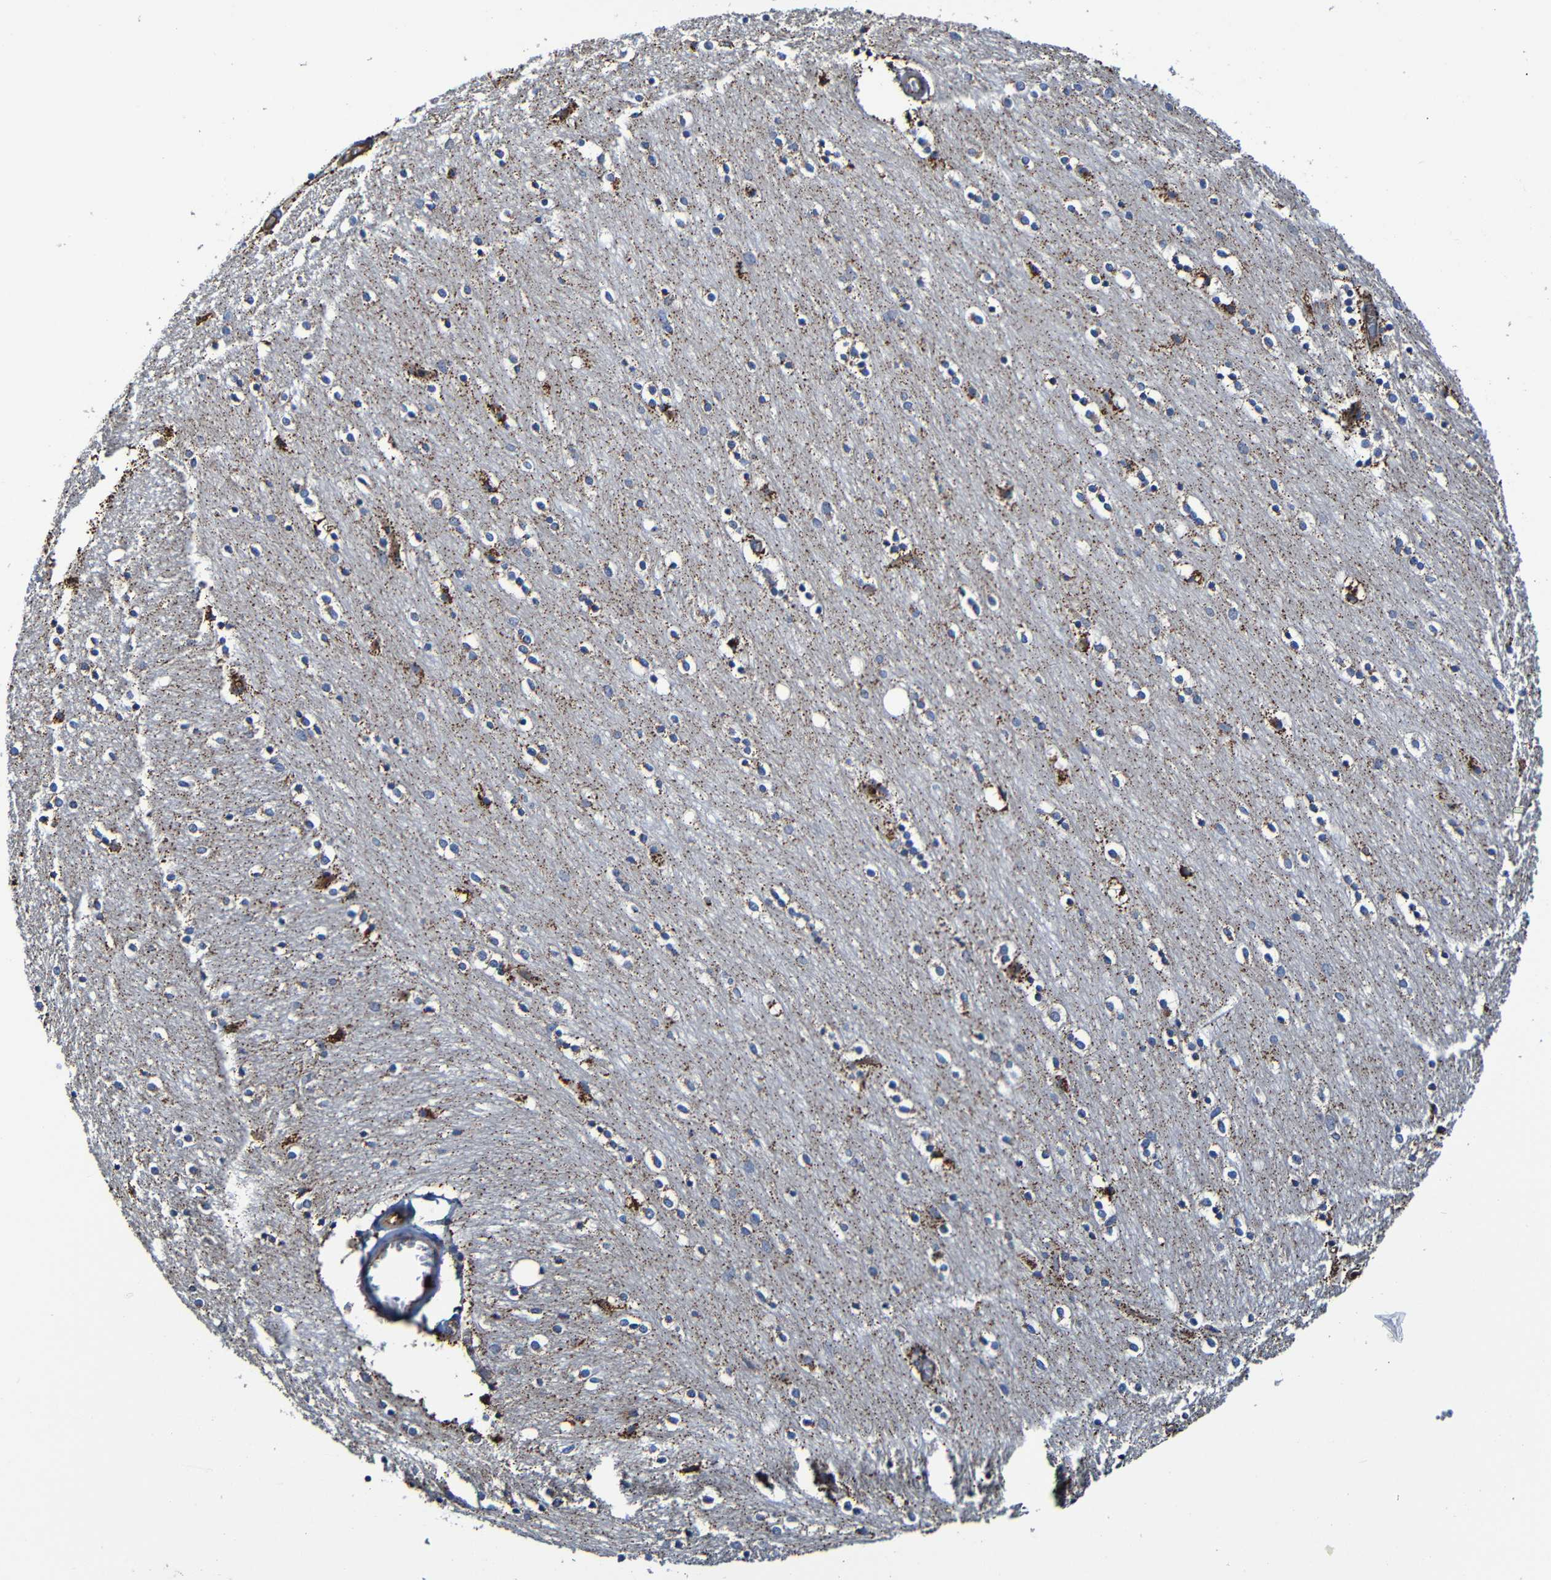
{"staining": {"intensity": "weak", "quantity": "25%-75%", "location": "cytoplasmic/membranous"}, "tissue": "caudate", "cell_type": "Glial cells", "image_type": "normal", "snomed": [{"axis": "morphology", "description": "Normal tissue, NOS"}, {"axis": "topography", "description": "Lateral ventricle wall"}], "caption": "Immunohistochemical staining of unremarkable caudate shows 25%-75% levels of weak cytoplasmic/membranous protein positivity in approximately 25%-75% of glial cells.", "gene": "ADAM15", "patient": {"sex": "female", "age": 54}}